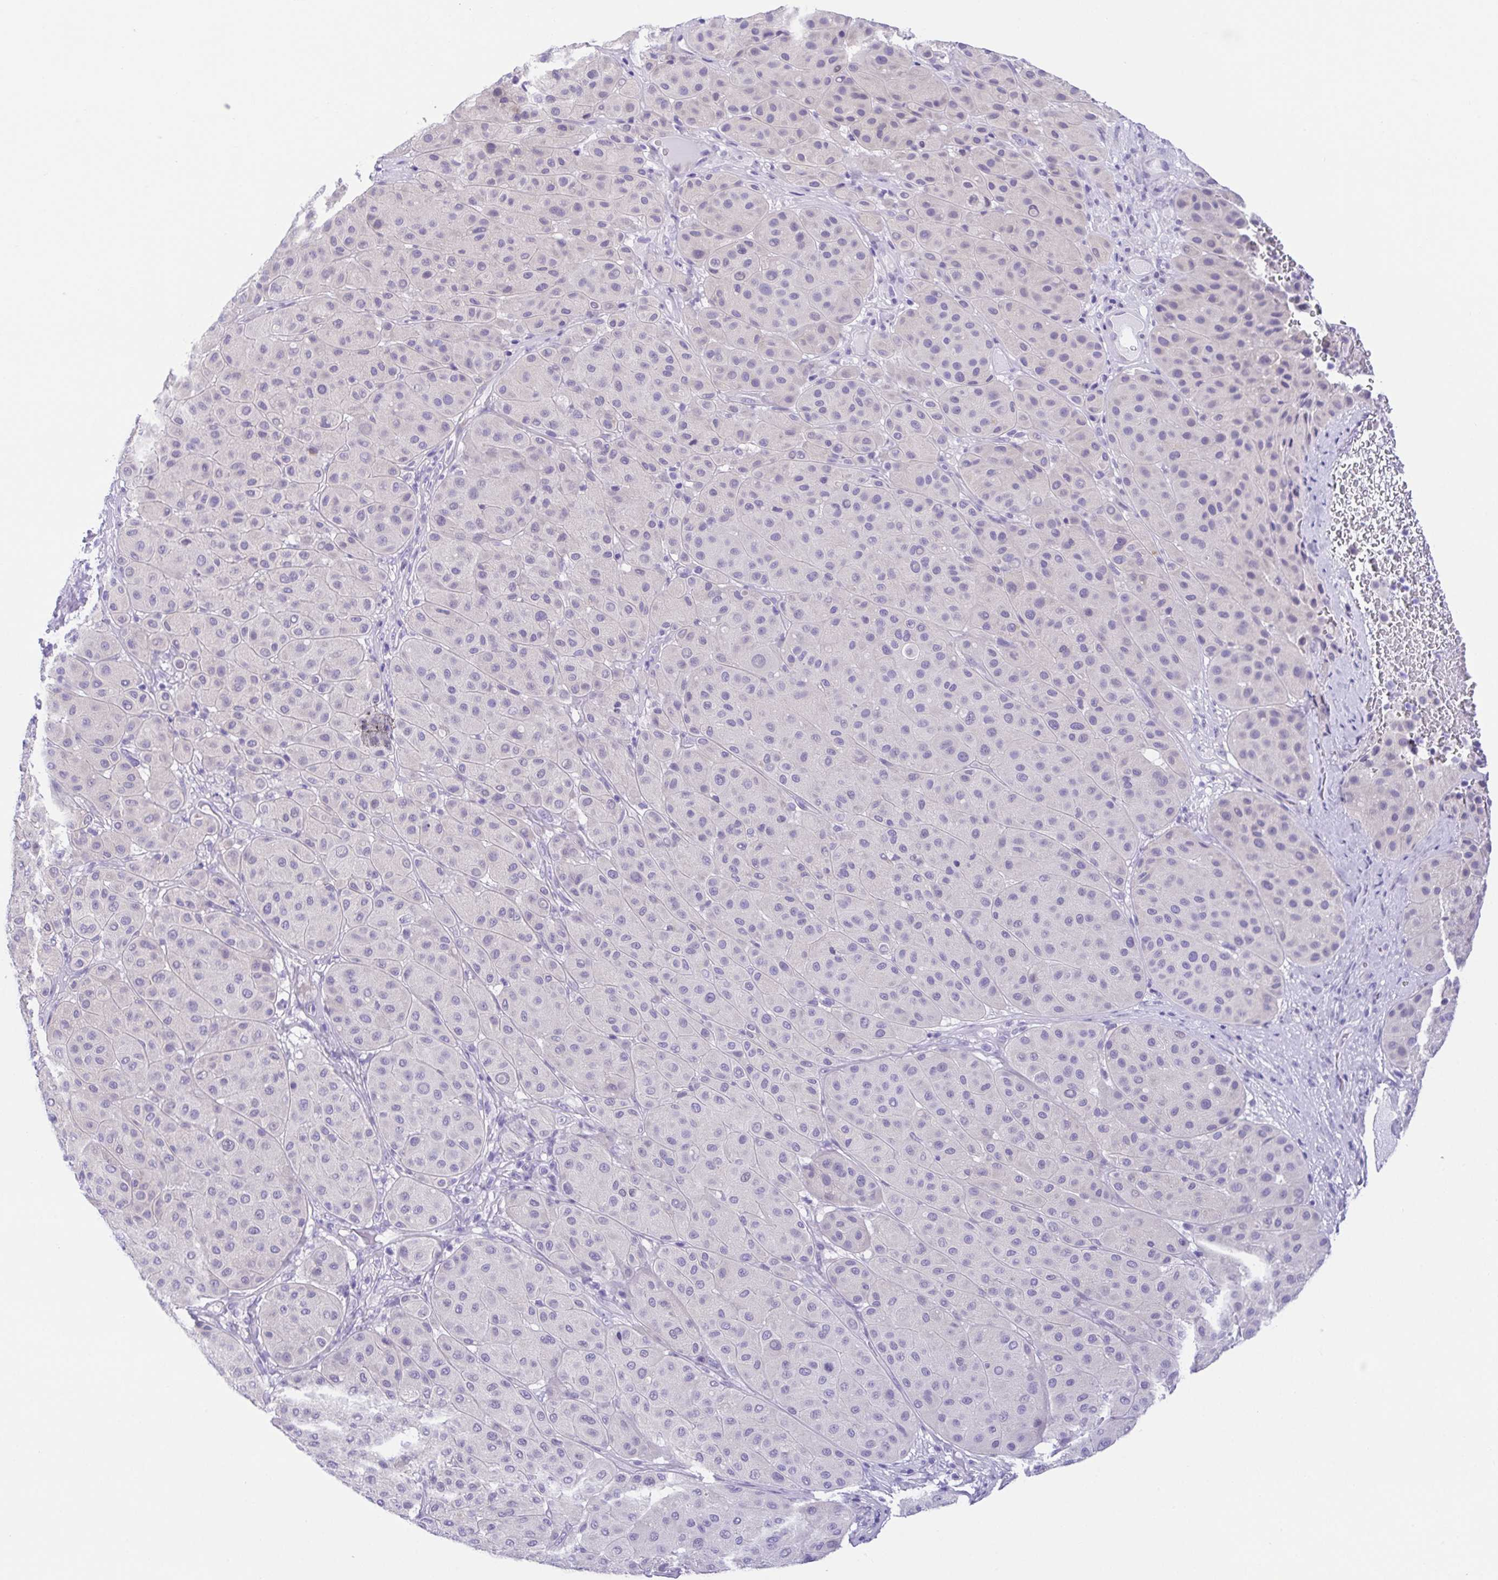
{"staining": {"intensity": "negative", "quantity": "none", "location": "none"}, "tissue": "melanoma", "cell_type": "Tumor cells", "image_type": "cancer", "snomed": [{"axis": "morphology", "description": "Malignant melanoma, Metastatic site"}, {"axis": "topography", "description": "Smooth muscle"}], "caption": "DAB immunohistochemical staining of human melanoma shows no significant expression in tumor cells.", "gene": "LUZP4", "patient": {"sex": "male", "age": 41}}